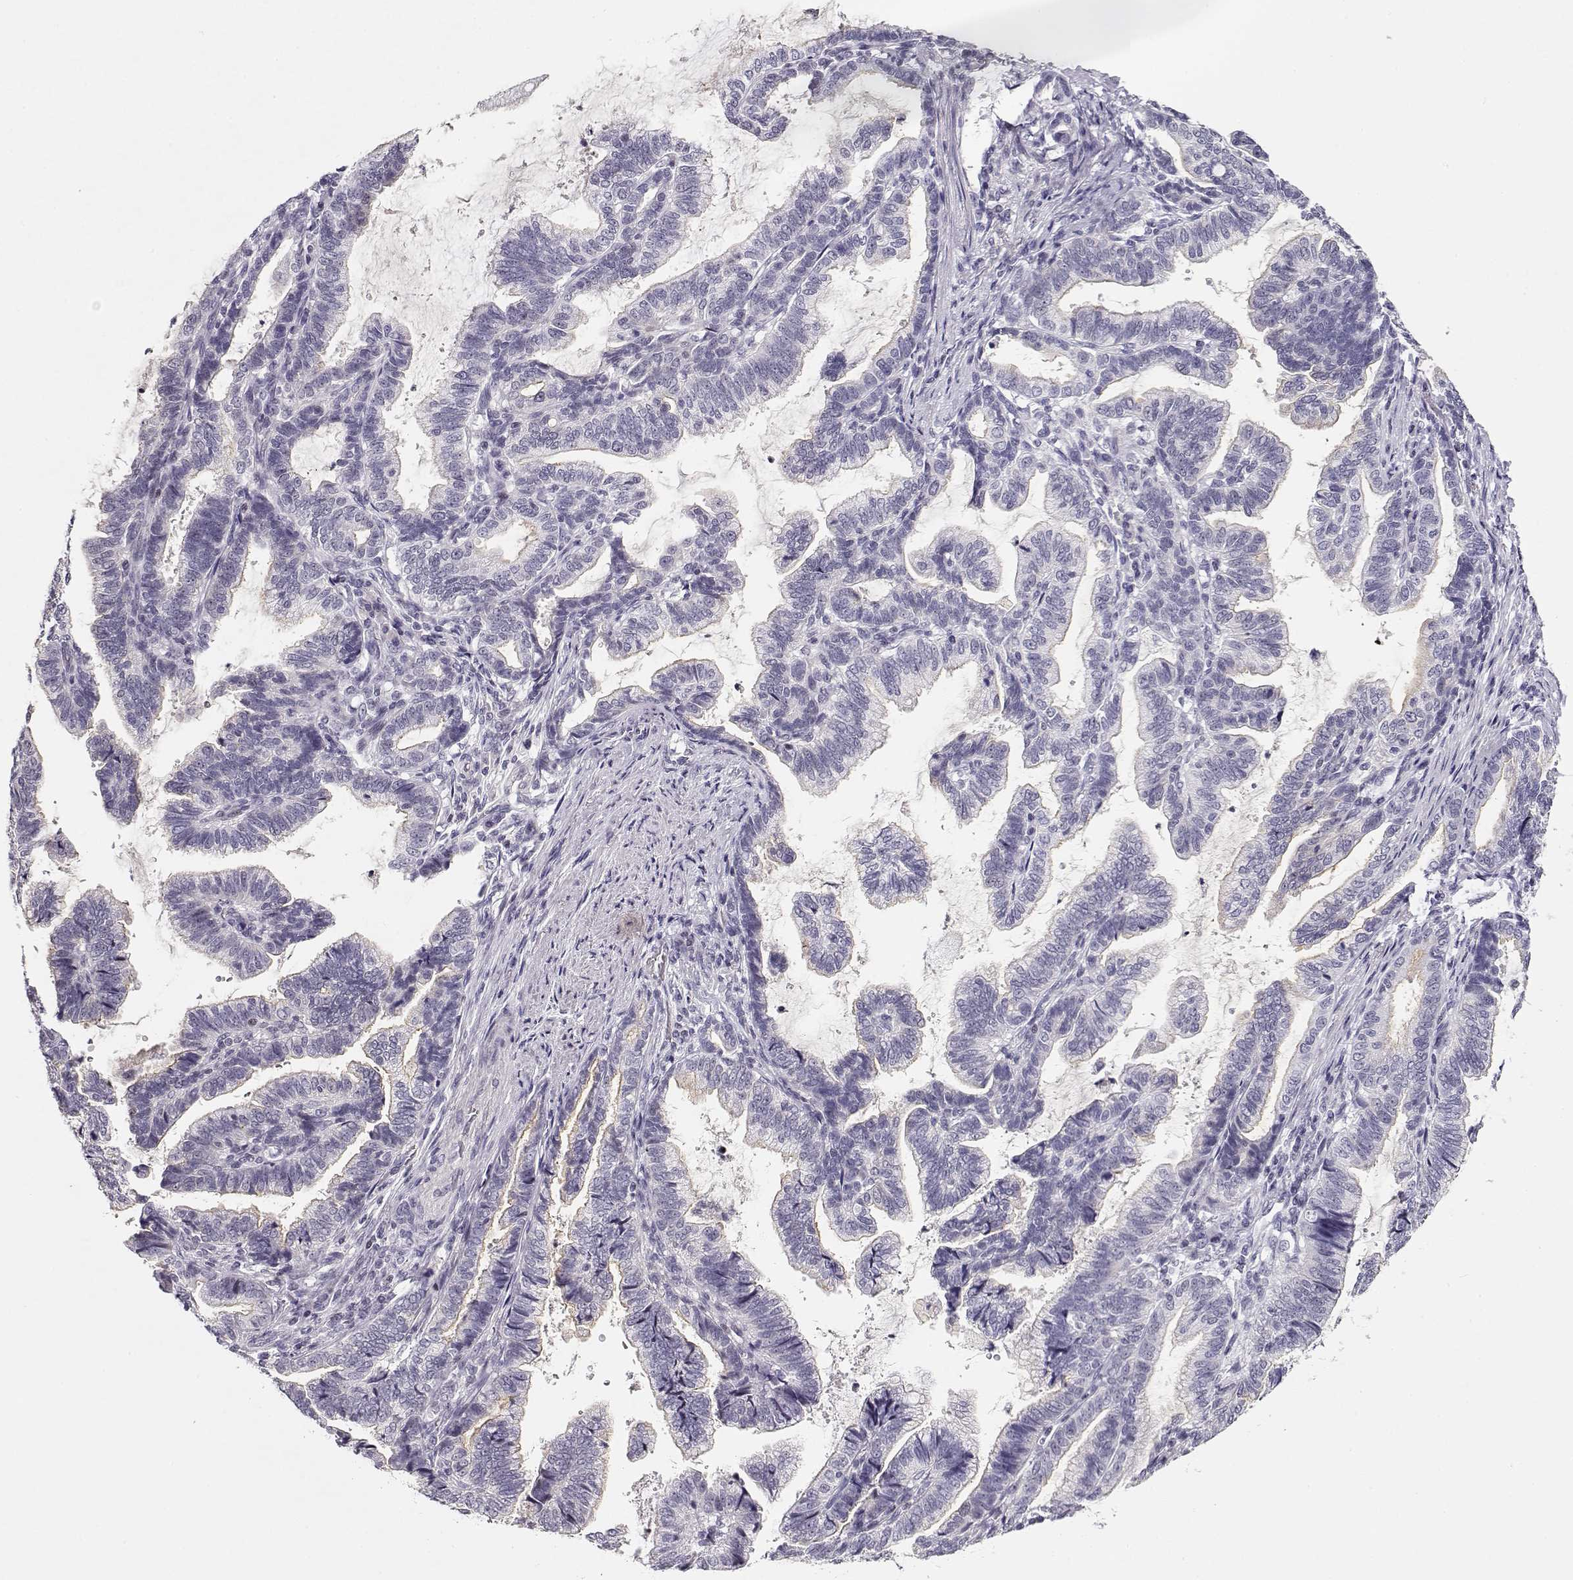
{"staining": {"intensity": "weak", "quantity": ">75%", "location": "cytoplasmic/membranous"}, "tissue": "stomach cancer", "cell_type": "Tumor cells", "image_type": "cancer", "snomed": [{"axis": "morphology", "description": "Adenocarcinoma, NOS"}, {"axis": "topography", "description": "Stomach"}], "caption": "Weak cytoplasmic/membranous staining is present in about >75% of tumor cells in stomach adenocarcinoma. (Stains: DAB in brown, nuclei in blue, Microscopy: brightfield microscopy at high magnification).", "gene": "CRX", "patient": {"sex": "male", "age": 83}}